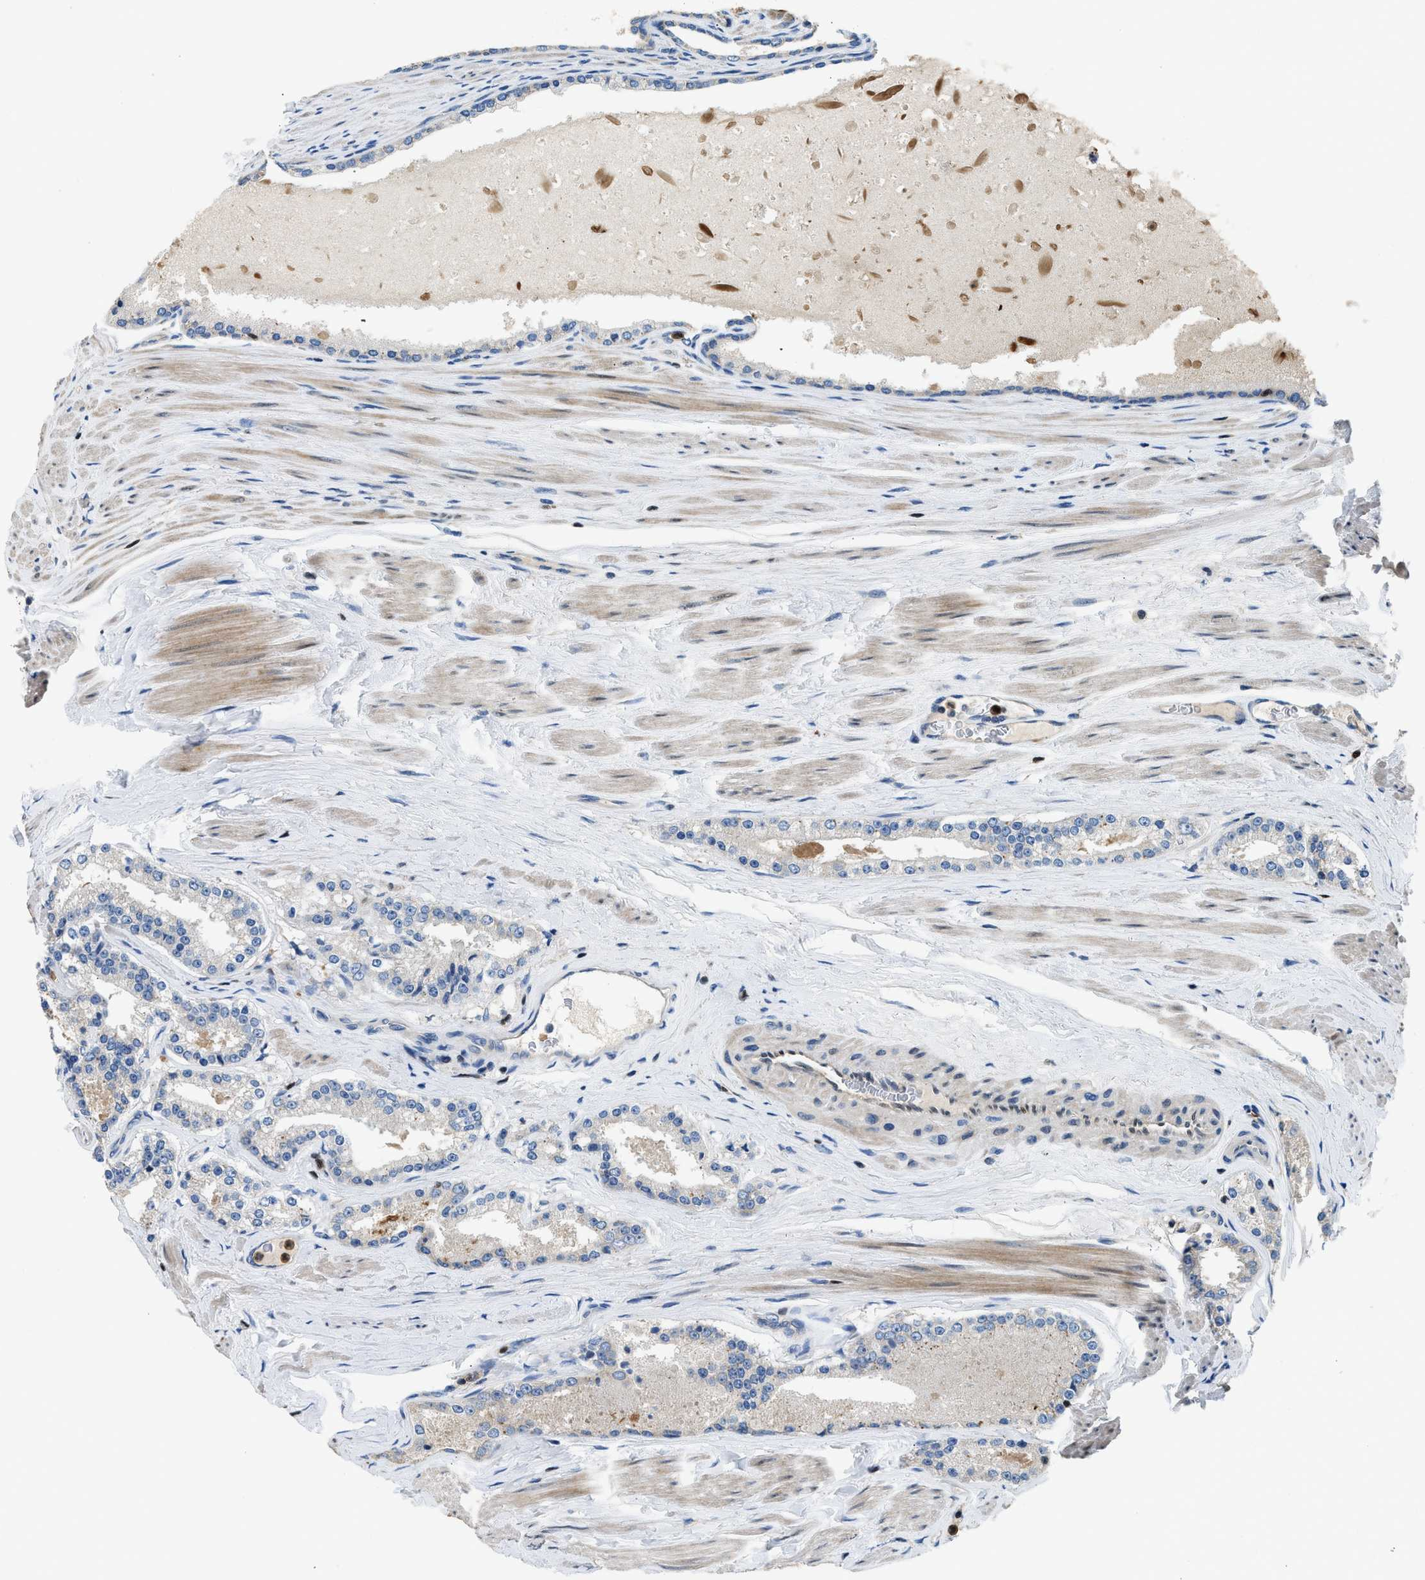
{"staining": {"intensity": "negative", "quantity": "none", "location": "none"}, "tissue": "prostate cancer", "cell_type": "Tumor cells", "image_type": "cancer", "snomed": [{"axis": "morphology", "description": "Adenocarcinoma, Low grade"}, {"axis": "topography", "description": "Prostate"}], "caption": "Immunohistochemical staining of human low-grade adenocarcinoma (prostate) shows no significant expression in tumor cells. (DAB IHC visualized using brightfield microscopy, high magnification).", "gene": "TOX", "patient": {"sex": "male", "age": 70}}